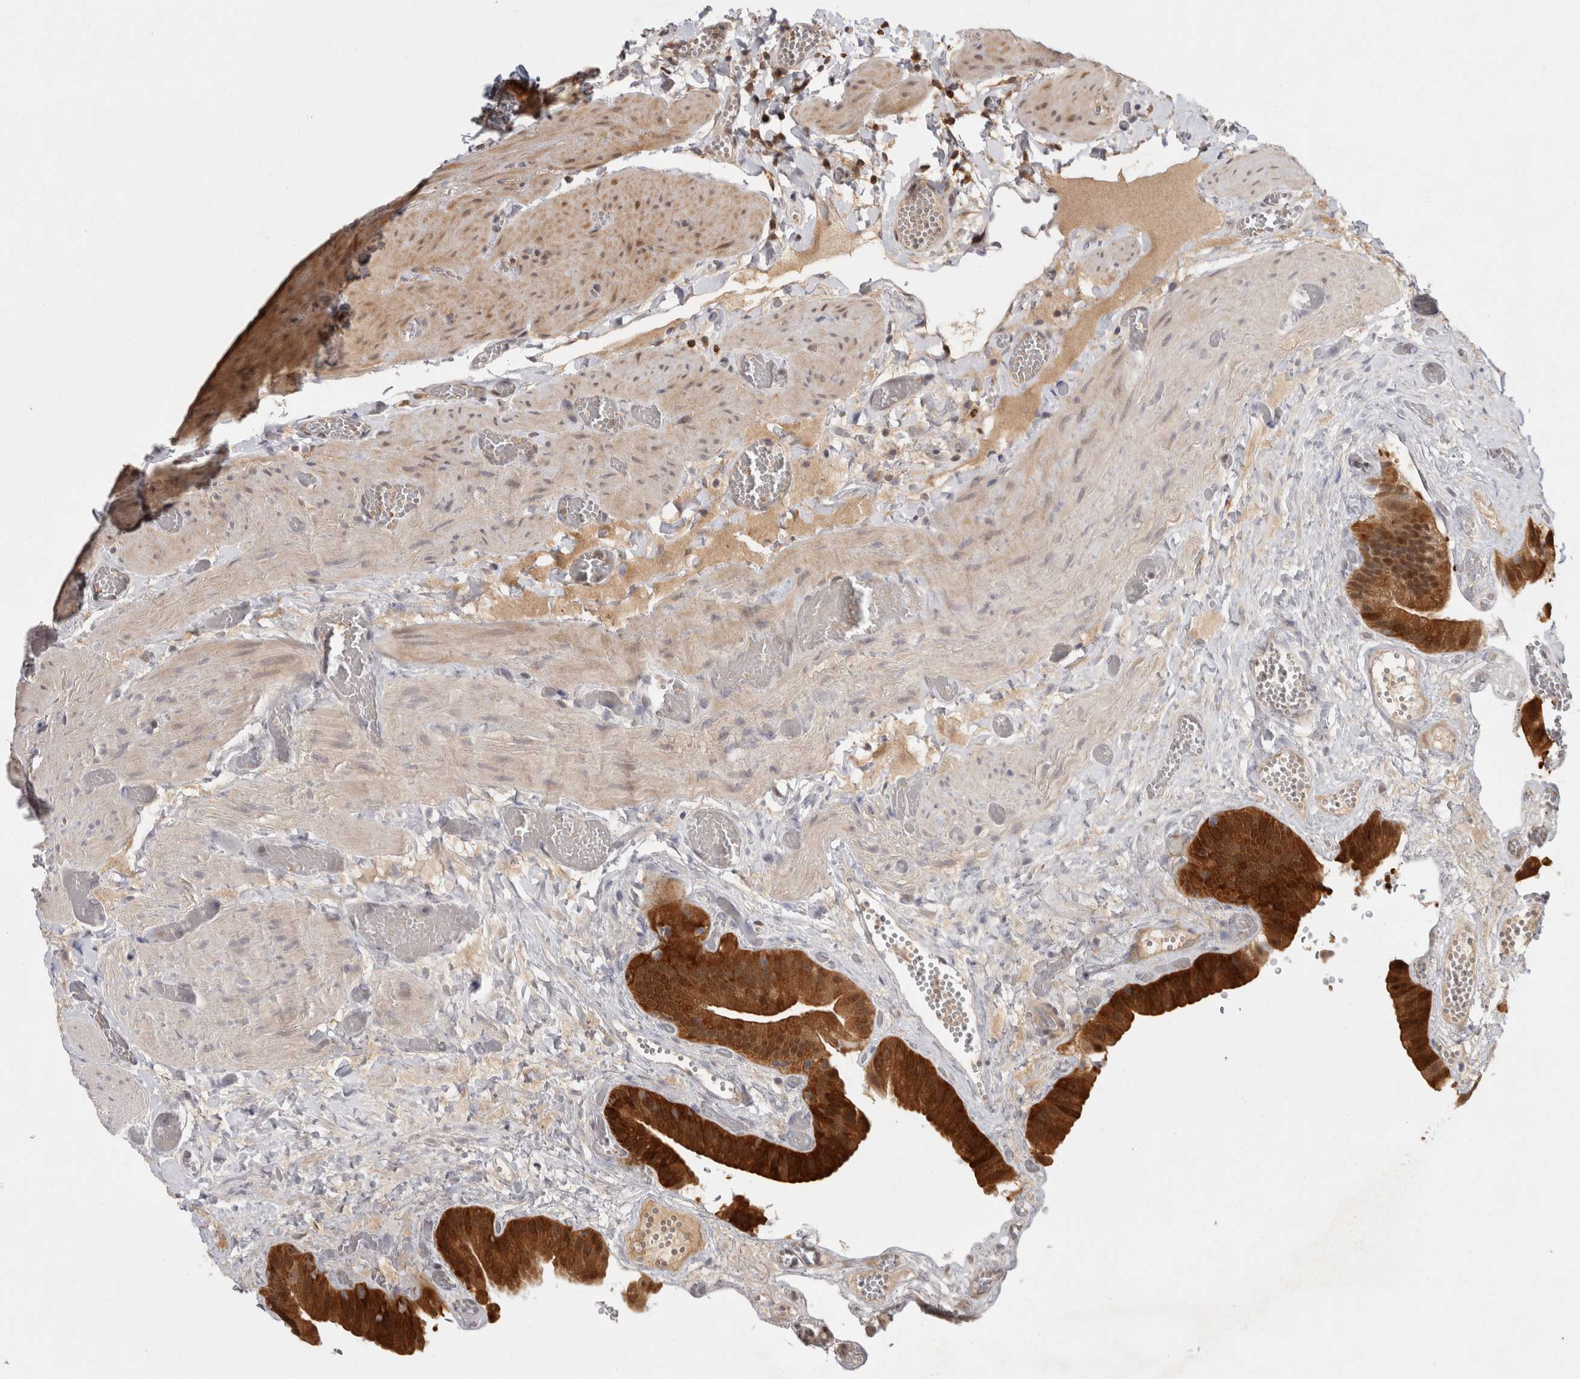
{"staining": {"intensity": "moderate", "quantity": ">75%", "location": "cytoplasmic/membranous,nuclear"}, "tissue": "gallbladder", "cell_type": "Glandular cells", "image_type": "normal", "snomed": [{"axis": "morphology", "description": "Normal tissue, NOS"}, {"axis": "topography", "description": "Gallbladder"}], "caption": "The photomicrograph reveals a brown stain indicating the presence of a protein in the cytoplasmic/membranous,nuclear of glandular cells in gallbladder.", "gene": "ACAT2", "patient": {"sex": "female", "age": 64}}